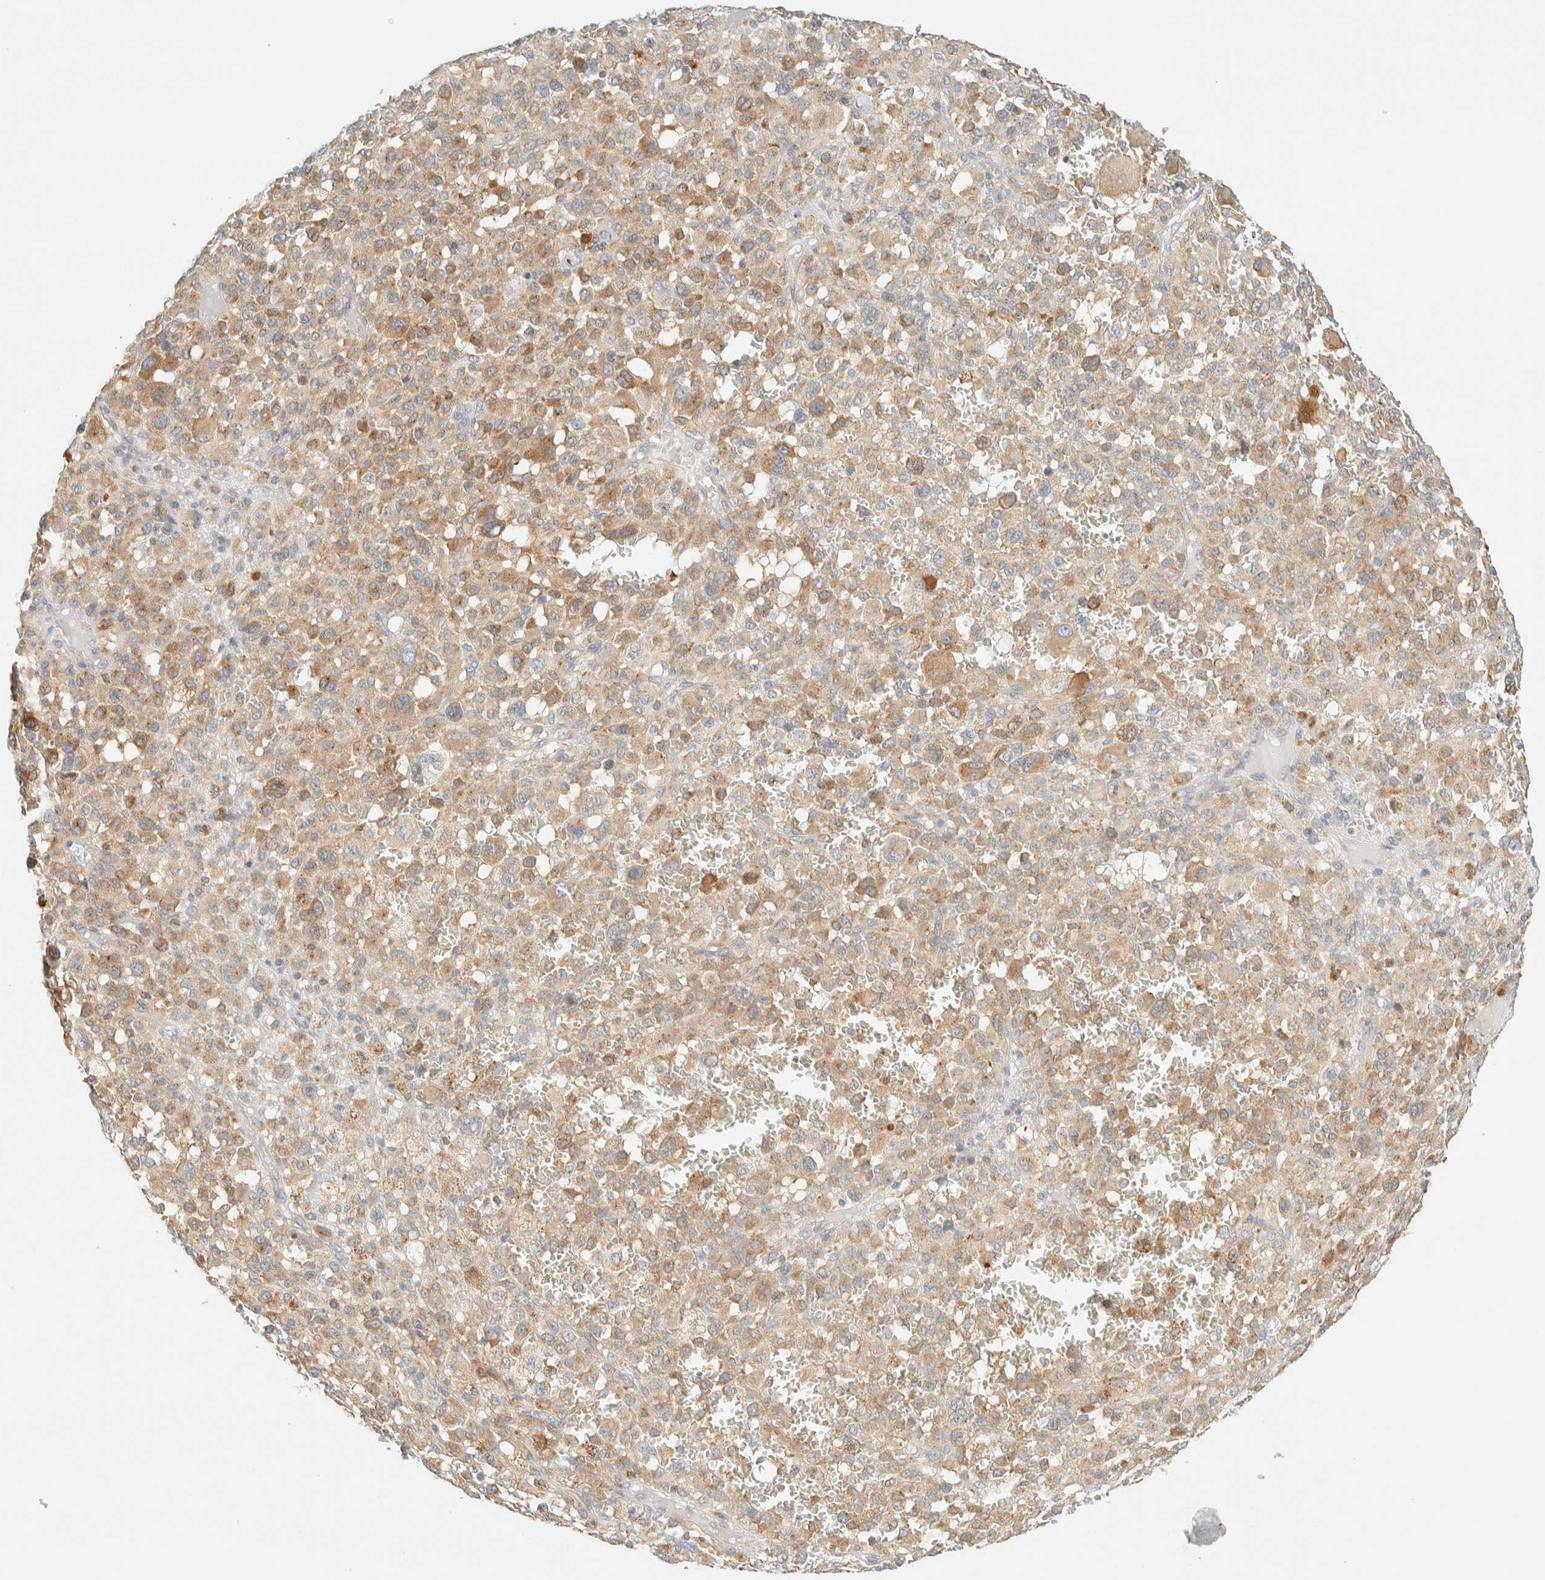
{"staining": {"intensity": "moderate", "quantity": ">75%", "location": "cytoplasmic/membranous"}, "tissue": "melanoma", "cell_type": "Tumor cells", "image_type": "cancer", "snomed": [{"axis": "morphology", "description": "Malignant melanoma, Metastatic site"}, {"axis": "topography", "description": "Skin"}], "caption": "Tumor cells reveal moderate cytoplasmic/membranous positivity in approximately >75% of cells in melanoma.", "gene": "NT5C", "patient": {"sex": "female", "age": 74}}